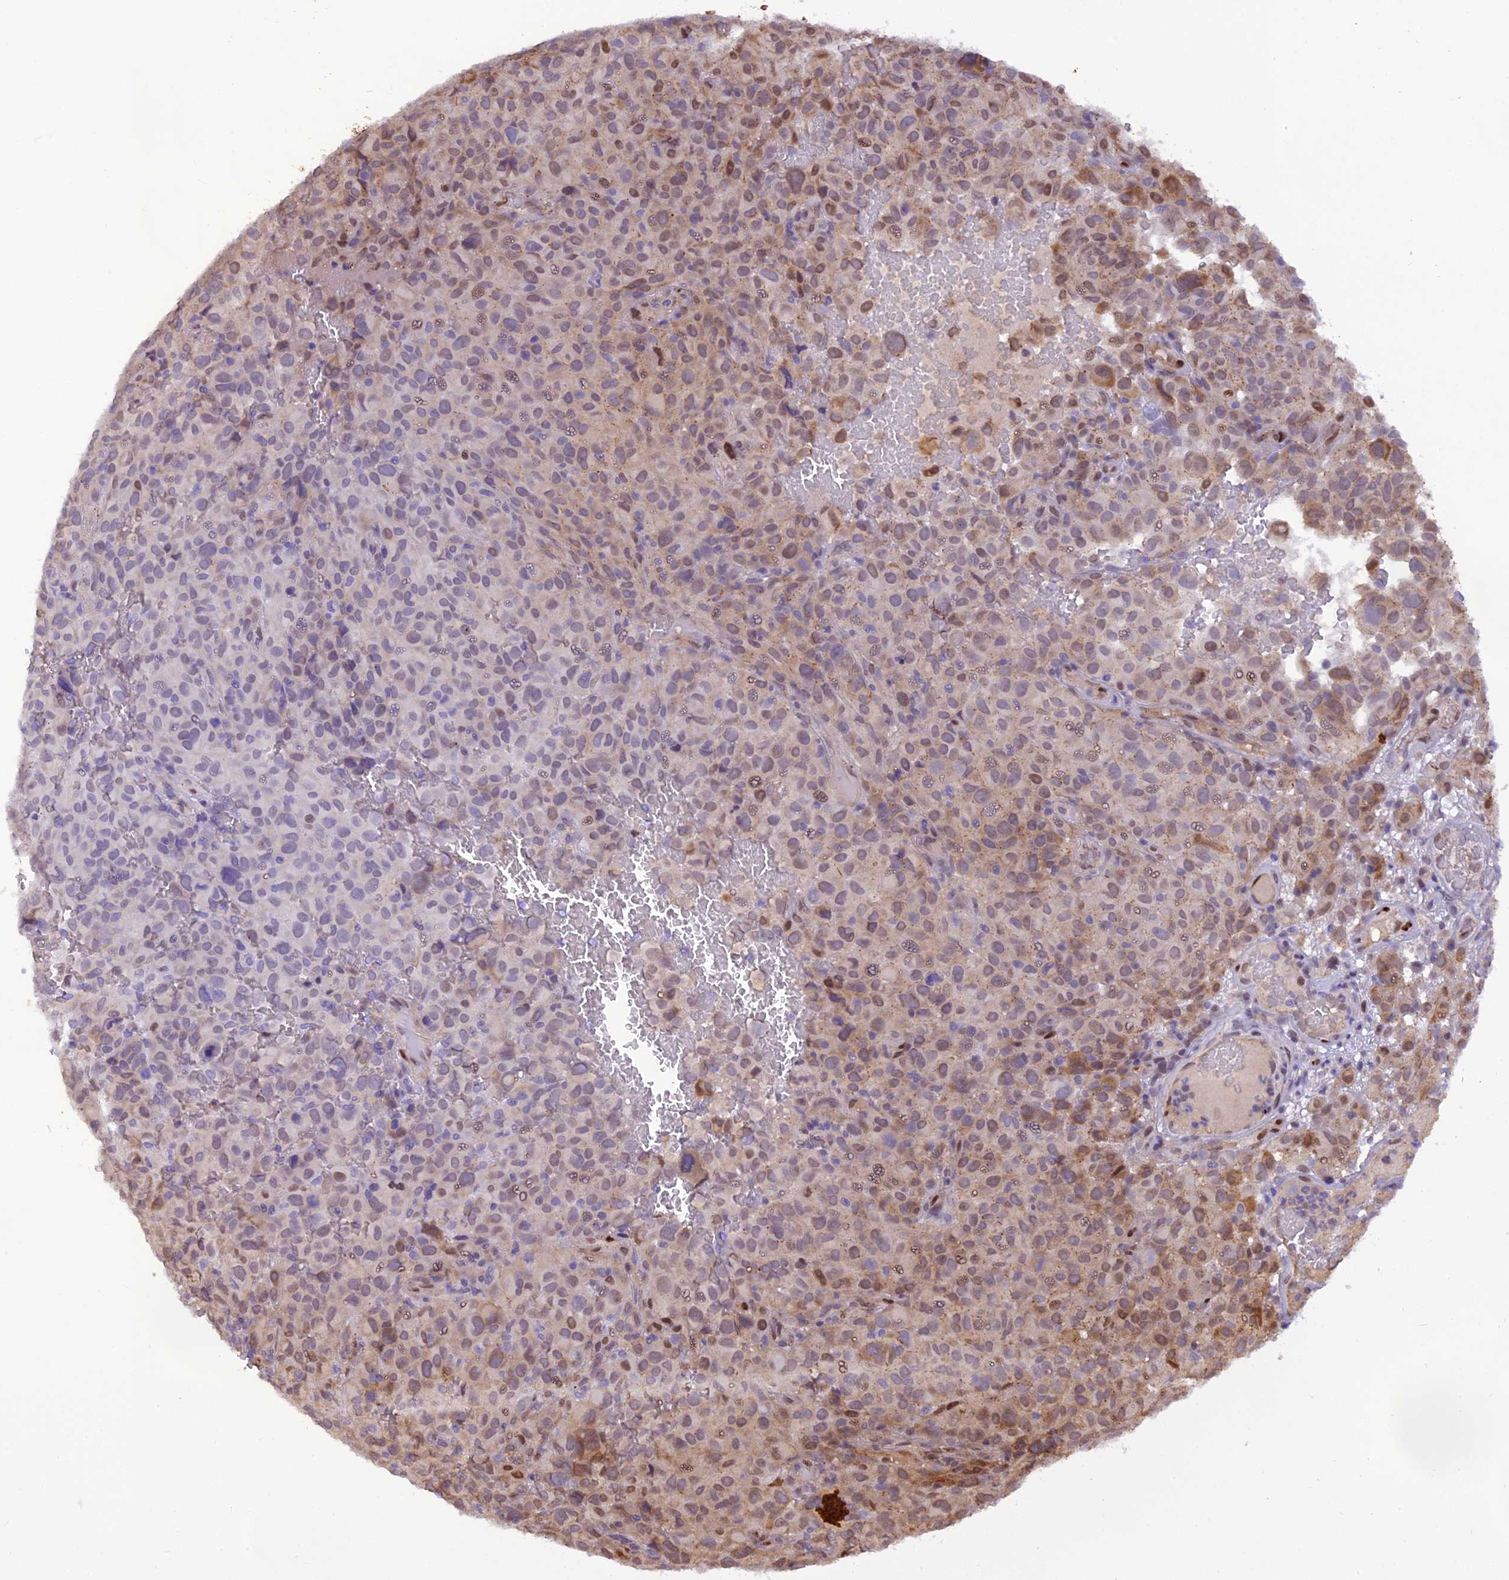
{"staining": {"intensity": "moderate", "quantity": "25%-75%", "location": "cytoplasmic/membranous,nuclear"}, "tissue": "melanoma", "cell_type": "Tumor cells", "image_type": "cancer", "snomed": [{"axis": "morphology", "description": "Malignant melanoma, NOS"}, {"axis": "topography", "description": "Skin"}], "caption": "Human melanoma stained with a protein marker exhibits moderate staining in tumor cells.", "gene": "MICALL1", "patient": {"sex": "female", "age": 82}}